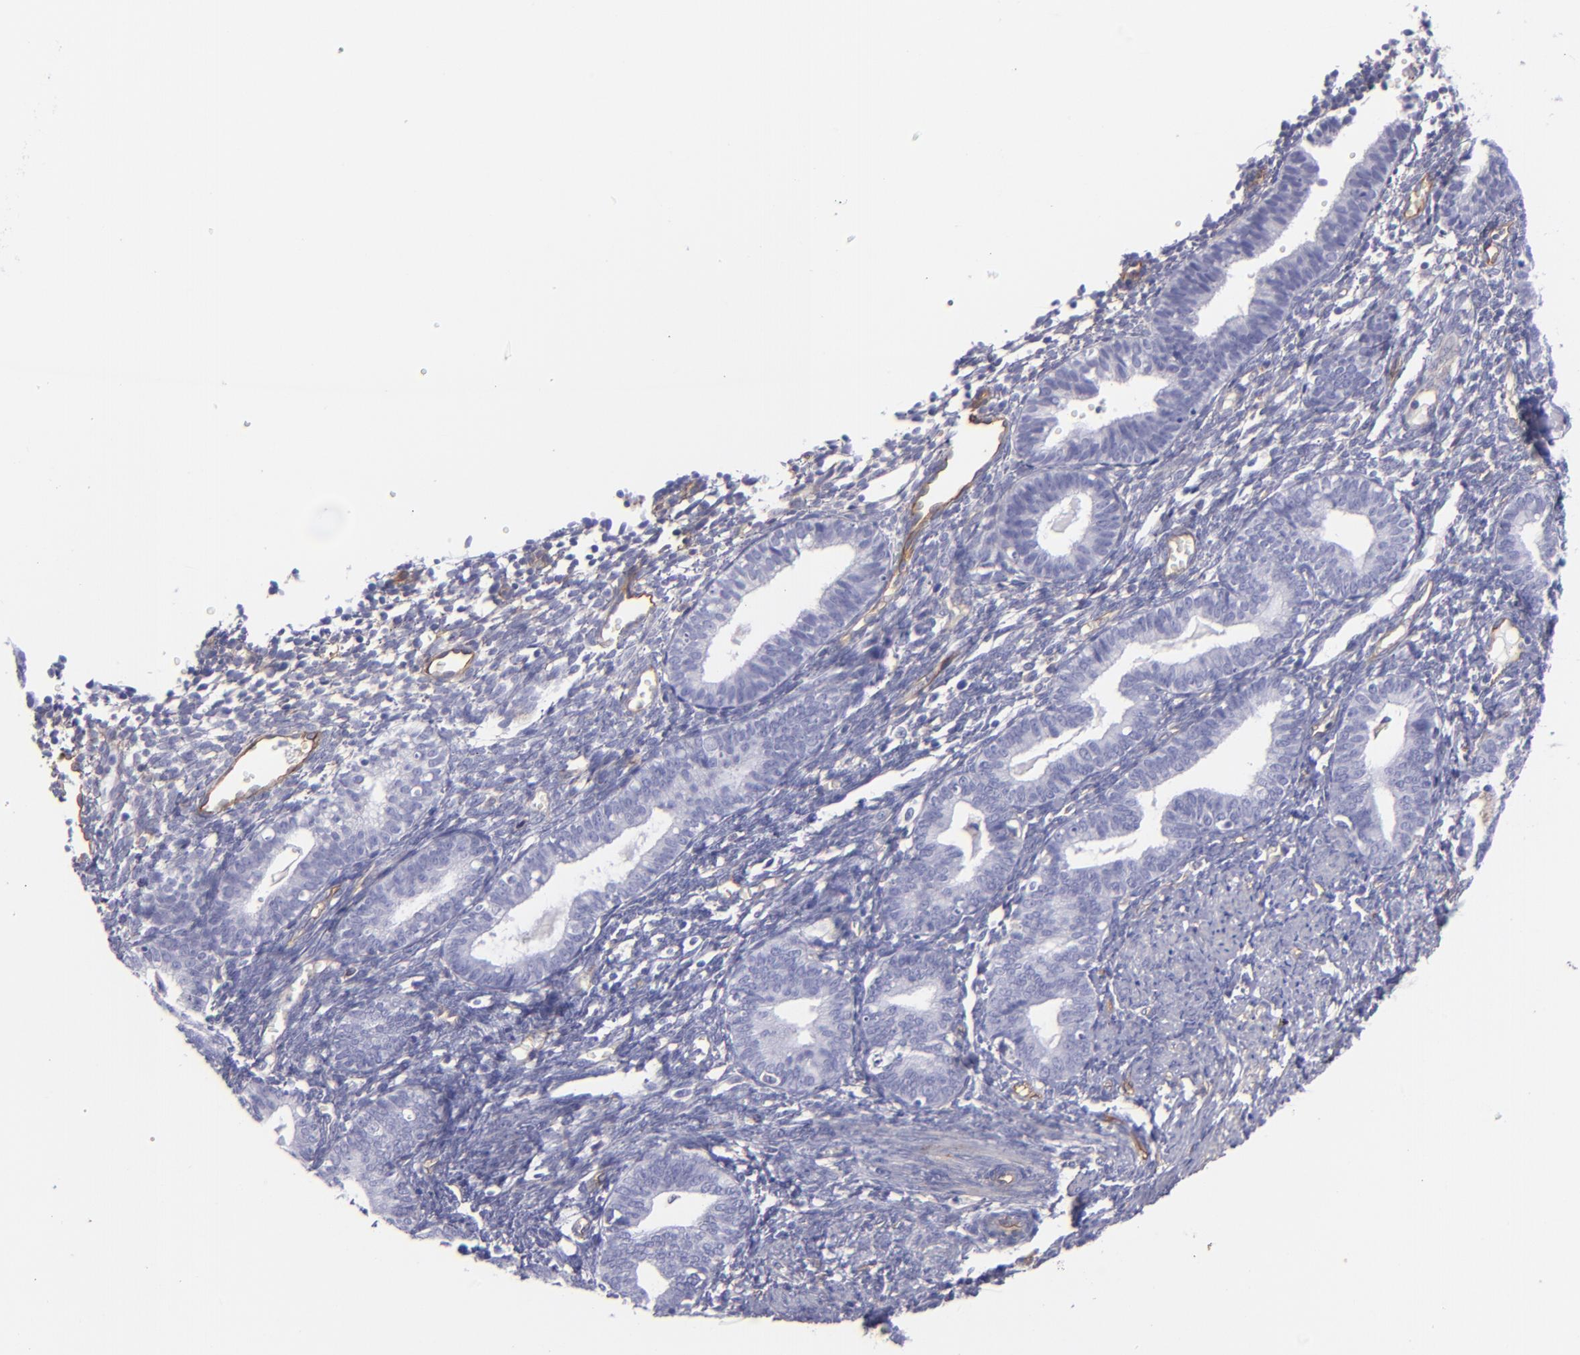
{"staining": {"intensity": "negative", "quantity": "none", "location": "none"}, "tissue": "endometrium", "cell_type": "Cells in endometrial stroma", "image_type": "normal", "snomed": [{"axis": "morphology", "description": "Normal tissue, NOS"}, {"axis": "topography", "description": "Endometrium"}], "caption": "The IHC image has no significant staining in cells in endometrial stroma of endometrium.", "gene": "ENTPD1", "patient": {"sex": "female", "age": 61}}